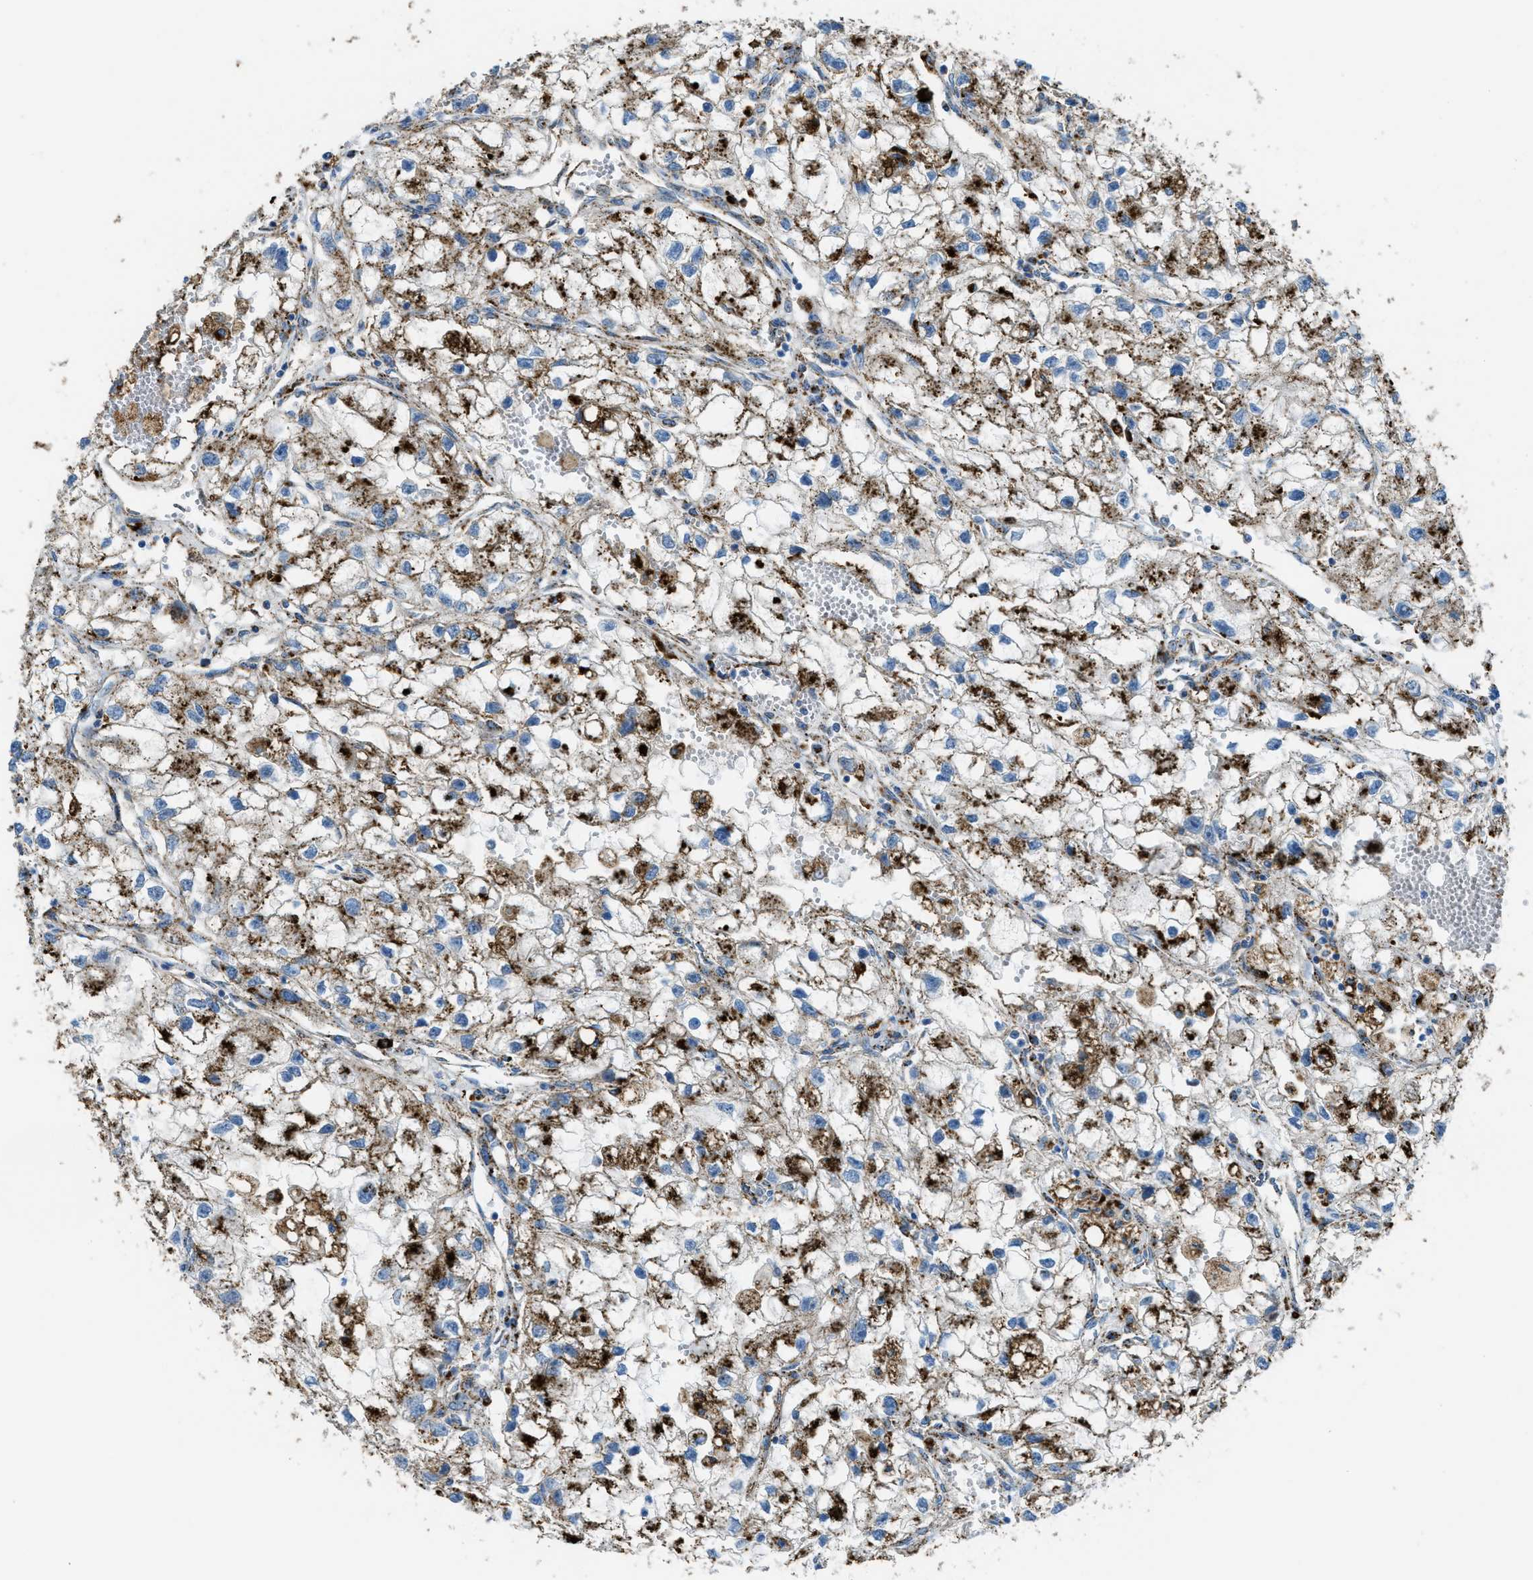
{"staining": {"intensity": "moderate", "quantity": ">75%", "location": "cytoplasmic/membranous"}, "tissue": "renal cancer", "cell_type": "Tumor cells", "image_type": "cancer", "snomed": [{"axis": "morphology", "description": "Adenocarcinoma, NOS"}, {"axis": "topography", "description": "Kidney"}], "caption": "Immunohistochemical staining of renal adenocarcinoma demonstrates moderate cytoplasmic/membranous protein expression in approximately >75% of tumor cells.", "gene": "SCARB2", "patient": {"sex": "female", "age": 70}}